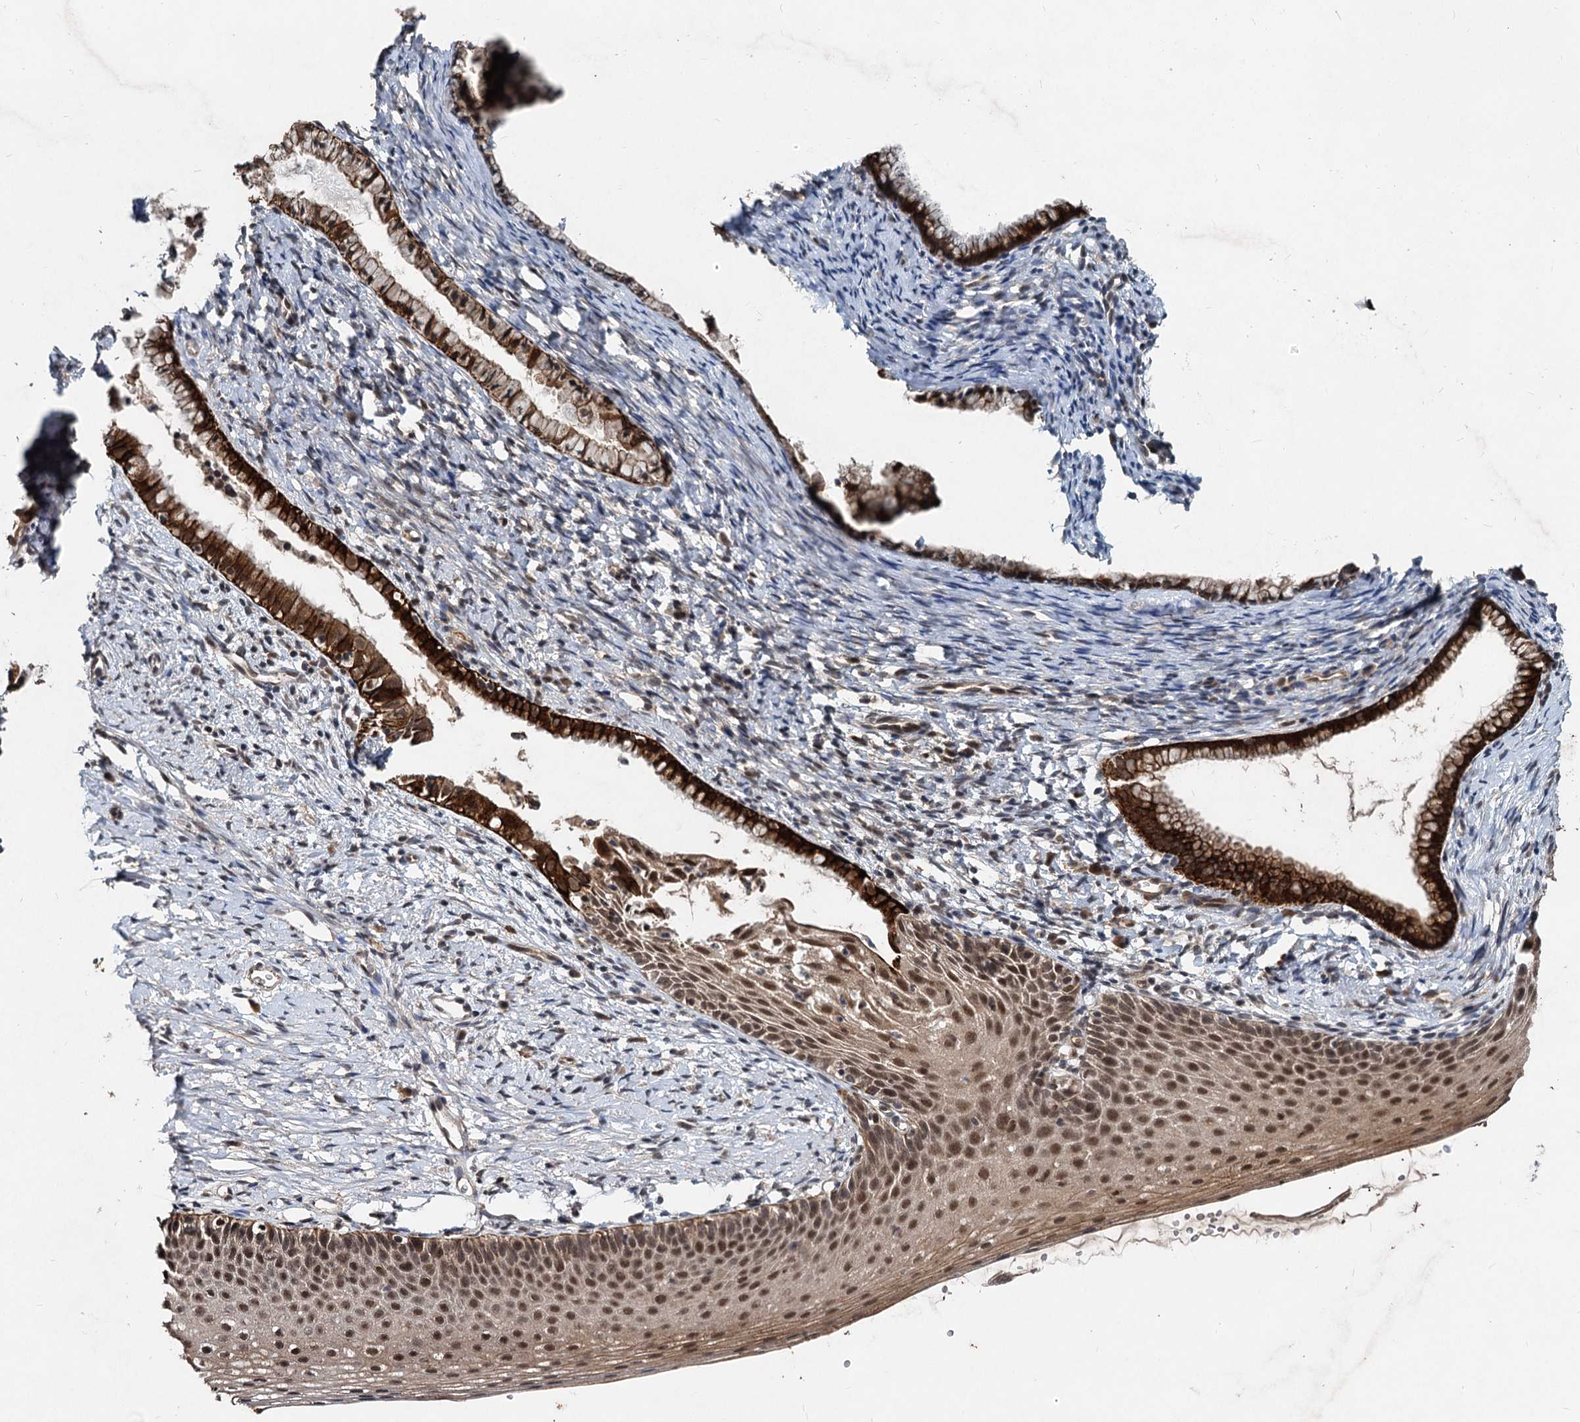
{"staining": {"intensity": "strong", "quantity": ">75%", "location": "cytoplasmic/membranous,nuclear"}, "tissue": "cervix", "cell_type": "Glandular cells", "image_type": "normal", "snomed": [{"axis": "morphology", "description": "Normal tissue, NOS"}, {"axis": "topography", "description": "Cervix"}], "caption": "Immunohistochemistry of benign cervix shows high levels of strong cytoplasmic/membranous,nuclear positivity in about >75% of glandular cells. (Stains: DAB in brown, nuclei in blue, Microscopy: brightfield microscopy at high magnification).", "gene": "RITA1", "patient": {"sex": "female", "age": 36}}